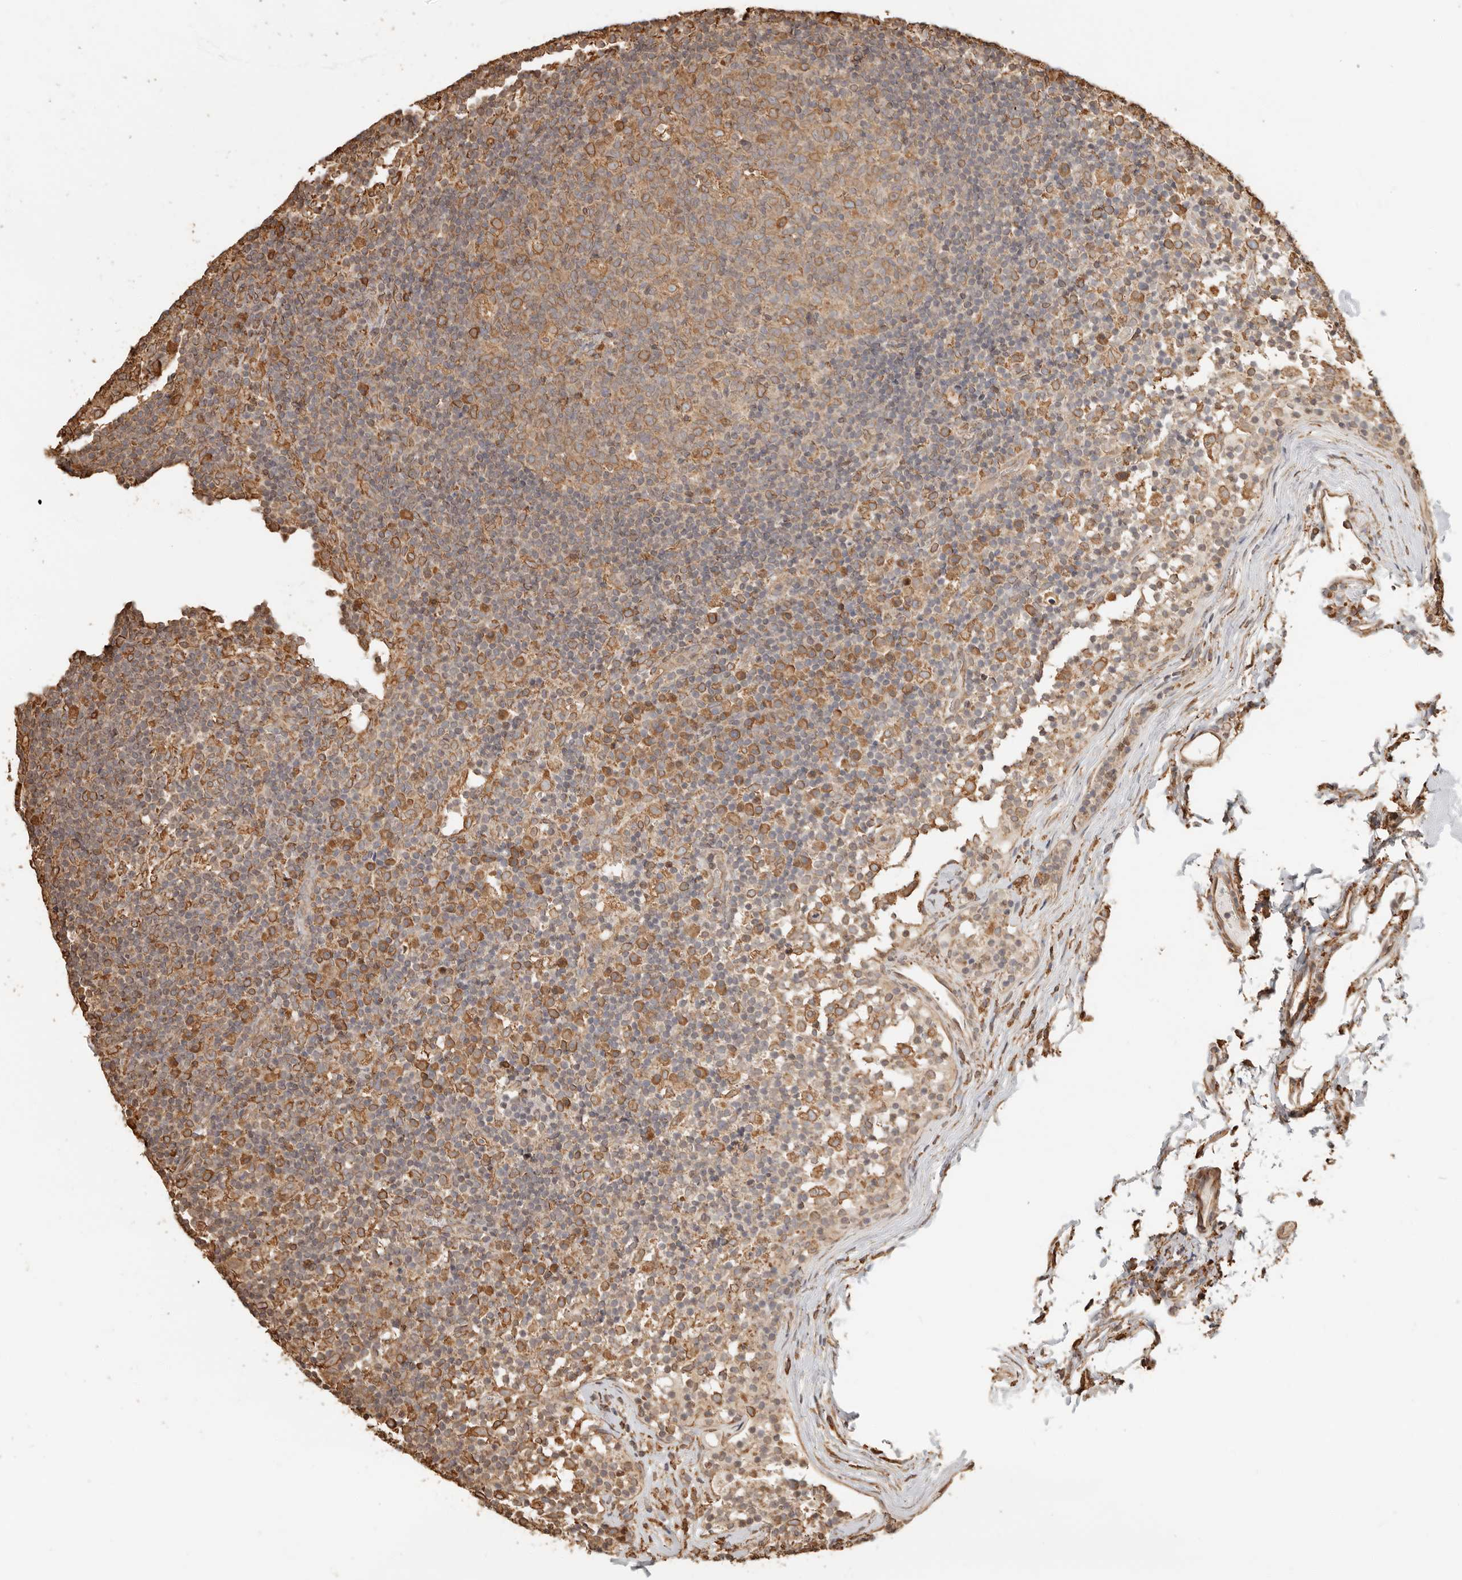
{"staining": {"intensity": "moderate", "quantity": ">75%", "location": "cytoplasmic/membranous"}, "tissue": "lymph node", "cell_type": "Germinal center cells", "image_type": "normal", "snomed": [{"axis": "morphology", "description": "Normal tissue, NOS"}, {"axis": "morphology", "description": "Inflammation, NOS"}, {"axis": "topography", "description": "Lymph node"}], "caption": "Immunohistochemistry staining of normal lymph node, which reveals medium levels of moderate cytoplasmic/membranous positivity in about >75% of germinal center cells indicating moderate cytoplasmic/membranous protein expression. The staining was performed using DAB (brown) for protein detection and nuclei were counterstained in hematoxylin (blue).", "gene": "ARHGEF10L", "patient": {"sex": "male", "age": 55}}